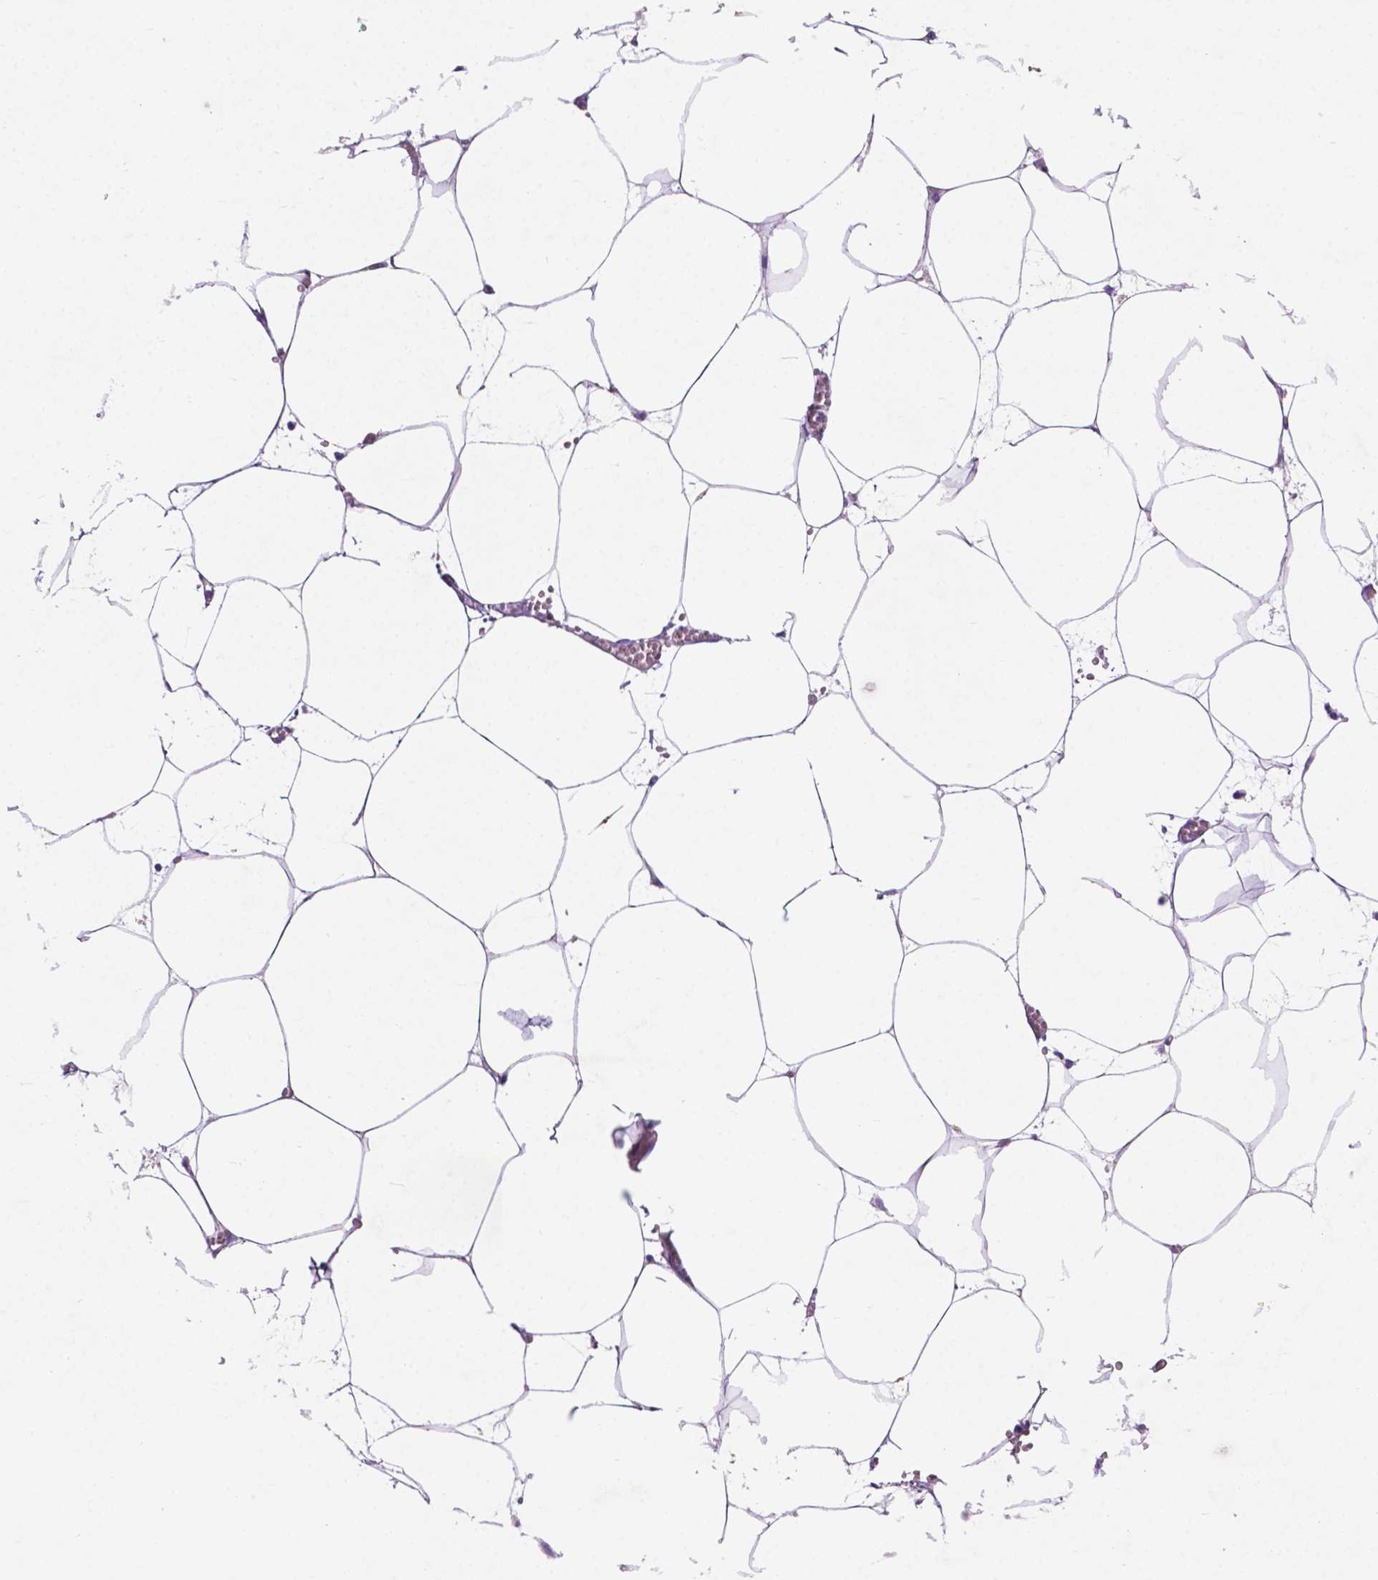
{"staining": {"intensity": "negative", "quantity": "none", "location": "none"}, "tissue": "adipose tissue", "cell_type": "Adipocytes", "image_type": "normal", "snomed": [{"axis": "morphology", "description": "Normal tissue, NOS"}, {"axis": "topography", "description": "Adipose tissue"}, {"axis": "topography", "description": "Pancreas"}, {"axis": "topography", "description": "Peripheral nerve tissue"}], "caption": "A high-resolution image shows immunohistochemistry (IHC) staining of unremarkable adipose tissue, which exhibits no significant staining in adipocytes.", "gene": "ASPG", "patient": {"sex": "female", "age": 58}}